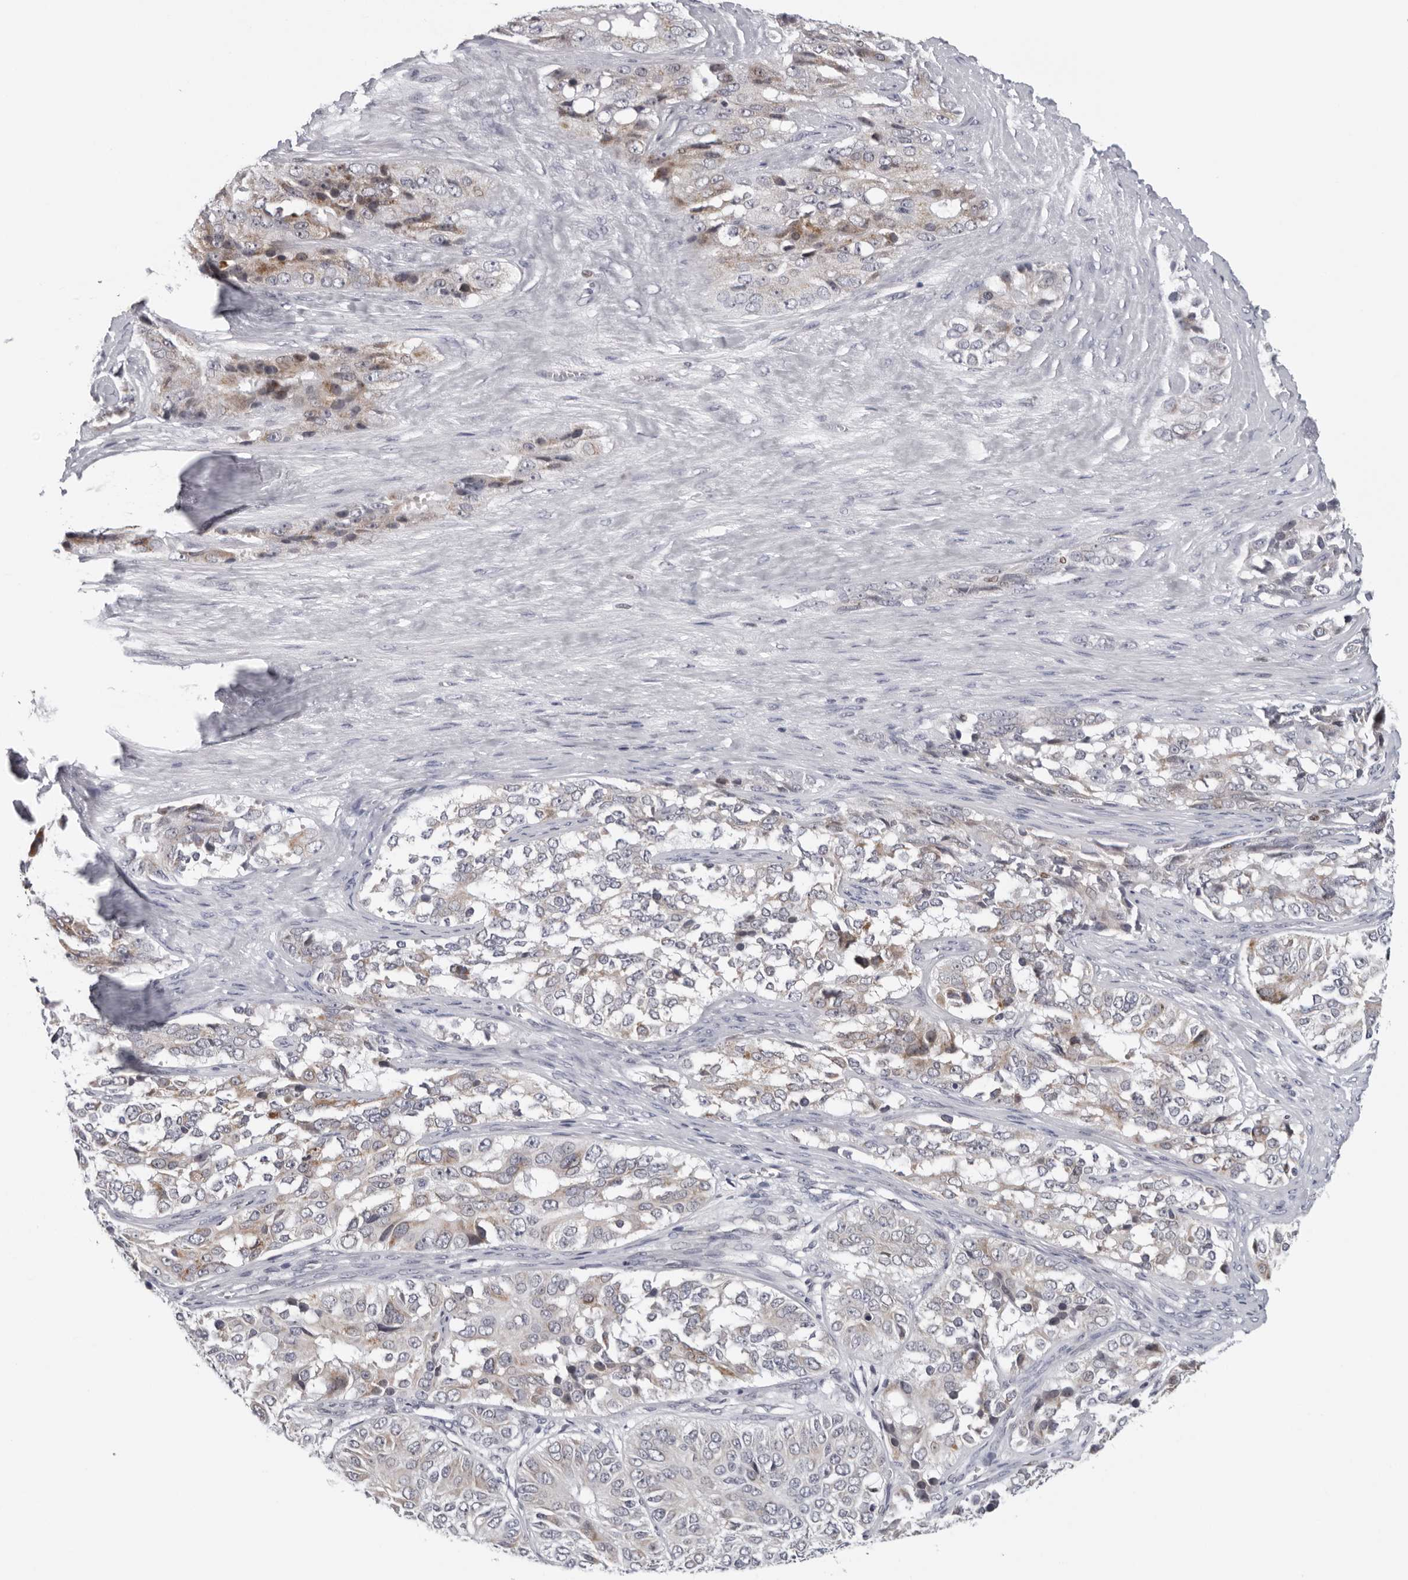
{"staining": {"intensity": "weak", "quantity": "<25%", "location": "cytoplasmic/membranous"}, "tissue": "ovarian cancer", "cell_type": "Tumor cells", "image_type": "cancer", "snomed": [{"axis": "morphology", "description": "Carcinoma, endometroid"}, {"axis": "topography", "description": "Ovary"}], "caption": "A high-resolution image shows immunohistochemistry (IHC) staining of ovarian cancer, which shows no significant staining in tumor cells. The staining is performed using DAB brown chromogen with nuclei counter-stained in using hematoxylin.", "gene": "CPT2", "patient": {"sex": "female", "age": 51}}